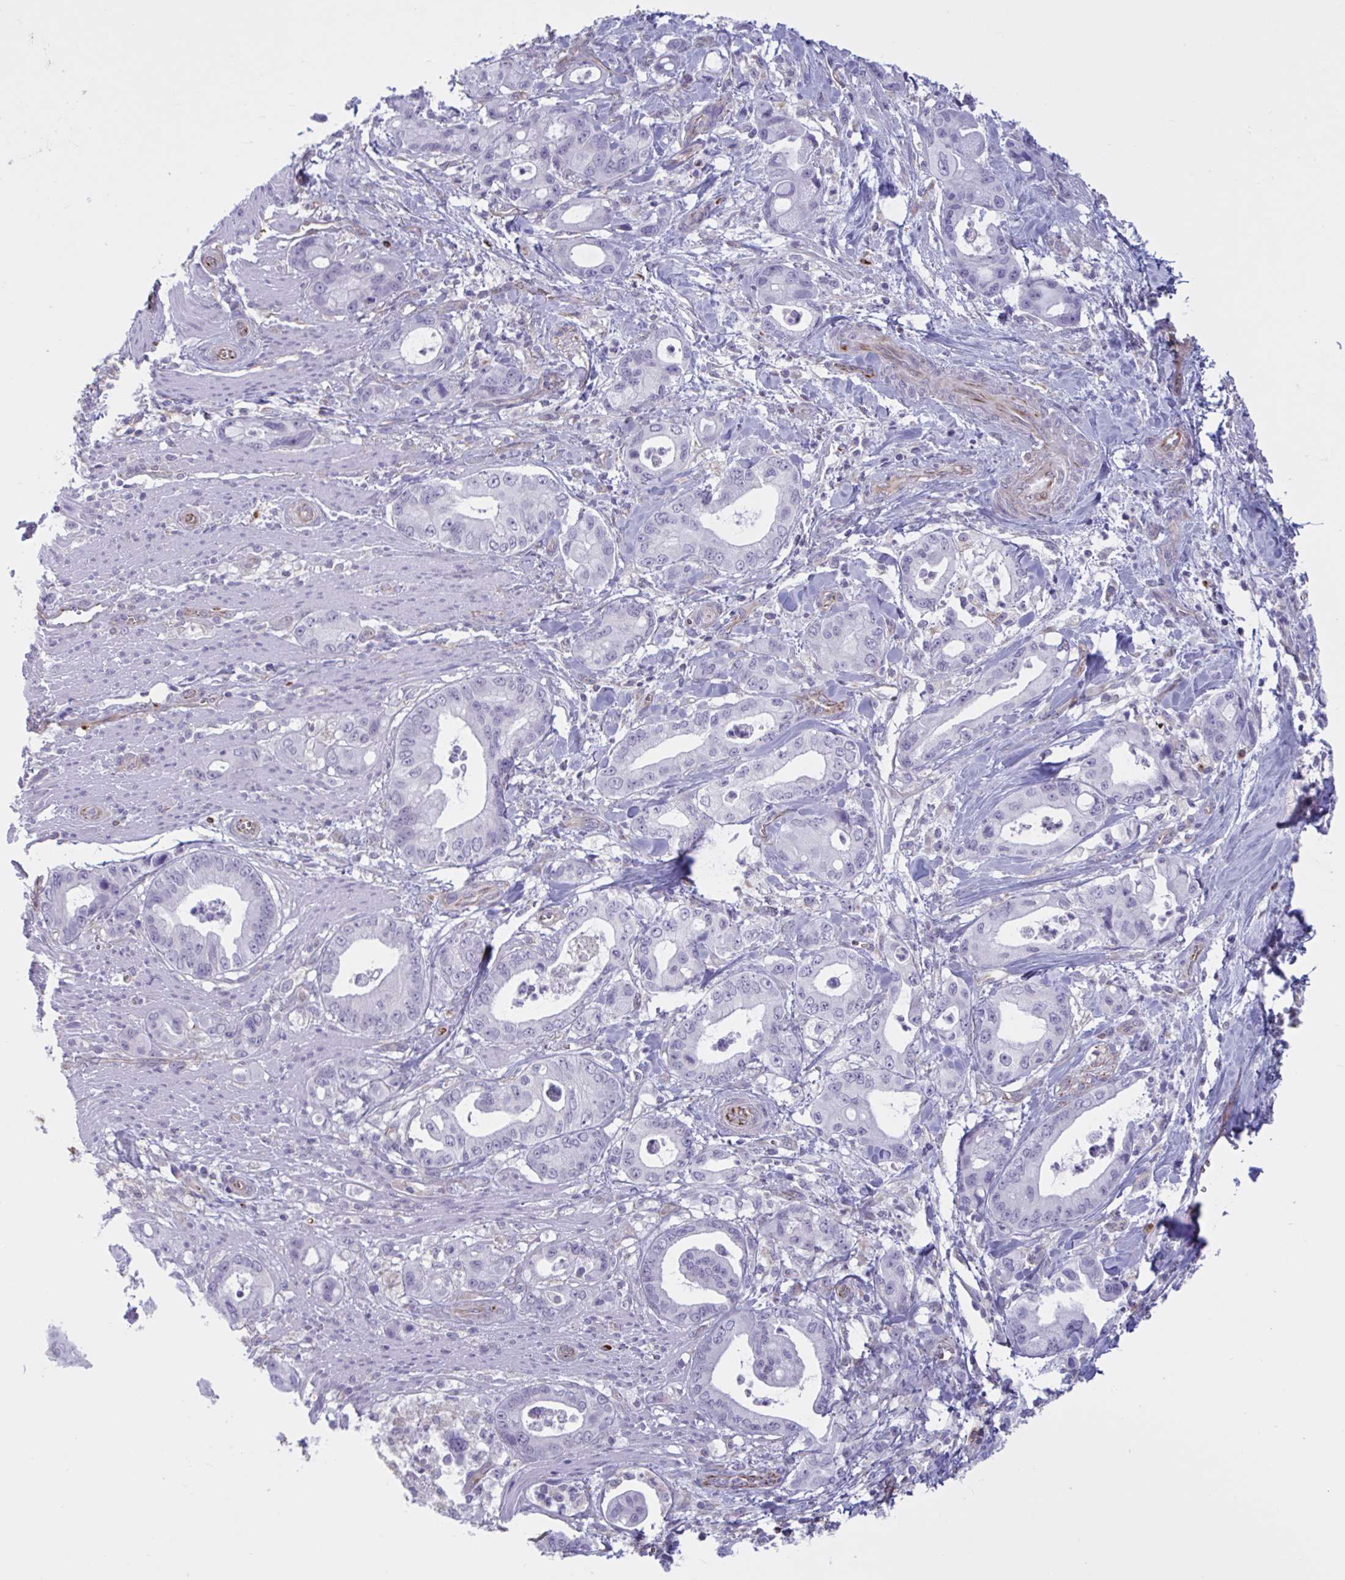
{"staining": {"intensity": "negative", "quantity": "none", "location": "none"}, "tissue": "pancreatic cancer", "cell_type": "Tumor cells", "image_type": "cancer", "snomed": [{"axis": "morphology", "description": "Adenocarcinoma, NOS"}, {"axis": "topography", "description": "Pancreas"}], "caption": "A high-resolution photomicrograph shows IHC staining of pancreatic cancer, which exhibits no significant staining in tumor cells. (IHC, brightfield microscopy, high magnification).", "gene": "OR1L3", "patient": {"sex": "male", "age": 68}}